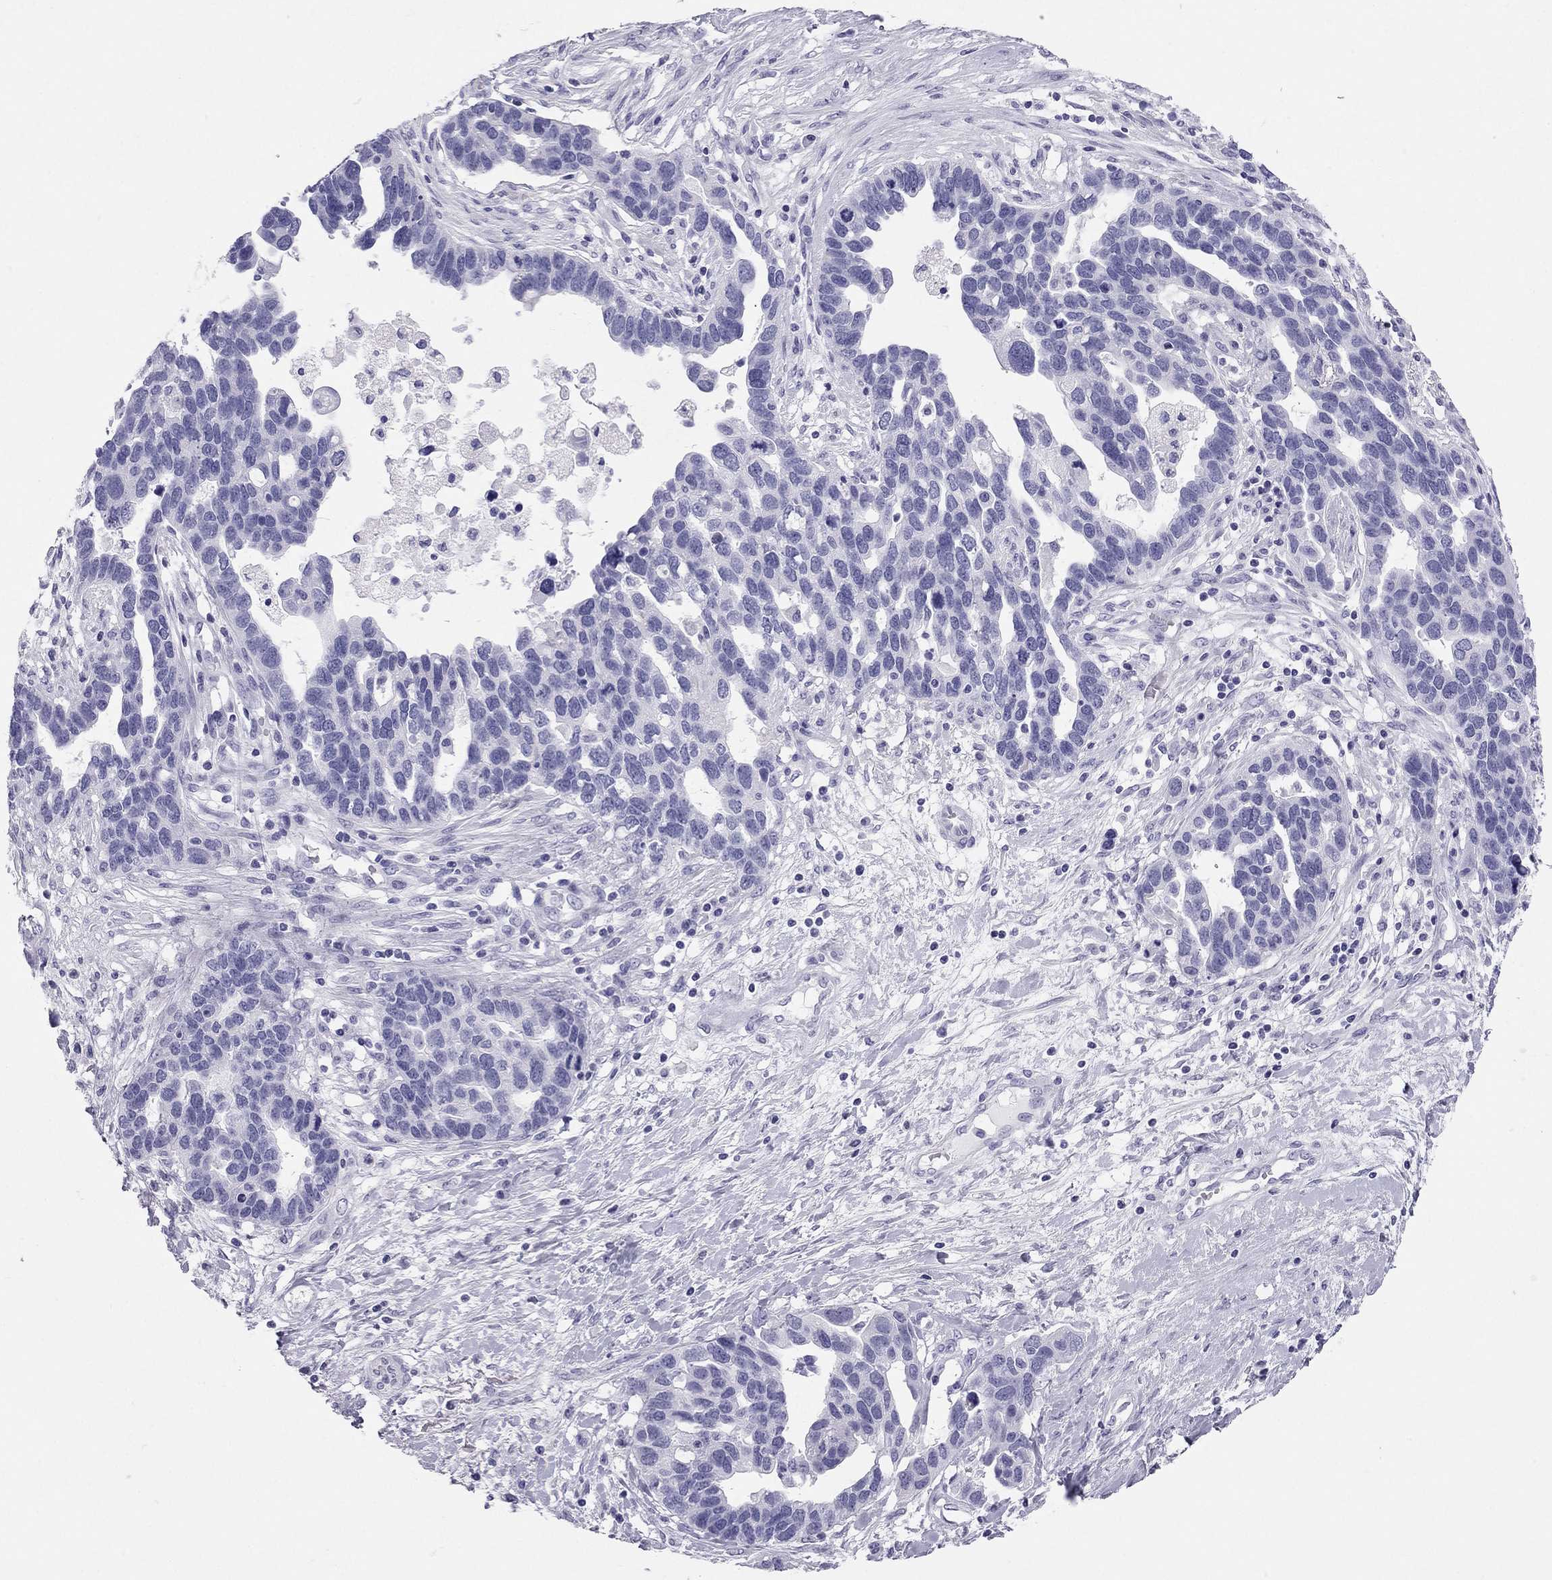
{"staining": {"intensity": "negative", "quantity": "none", "location": "none"}, "tissue": "ovarian cancer", "cell_type": "Tumor cells", "image_type": "cancer", "snomed": [{"axis": "morphology", "description": "Cystadenocarcinoma, serous, NOS"}, {"axis": "topography", "description": "Ovary"}], "caption": "Immunohistochemical staining of ovarian cancer demonstrates no significant positivity in tumor cells.", "gene": "TRPM3", "patient": {"sex": "female", "age": 54}}